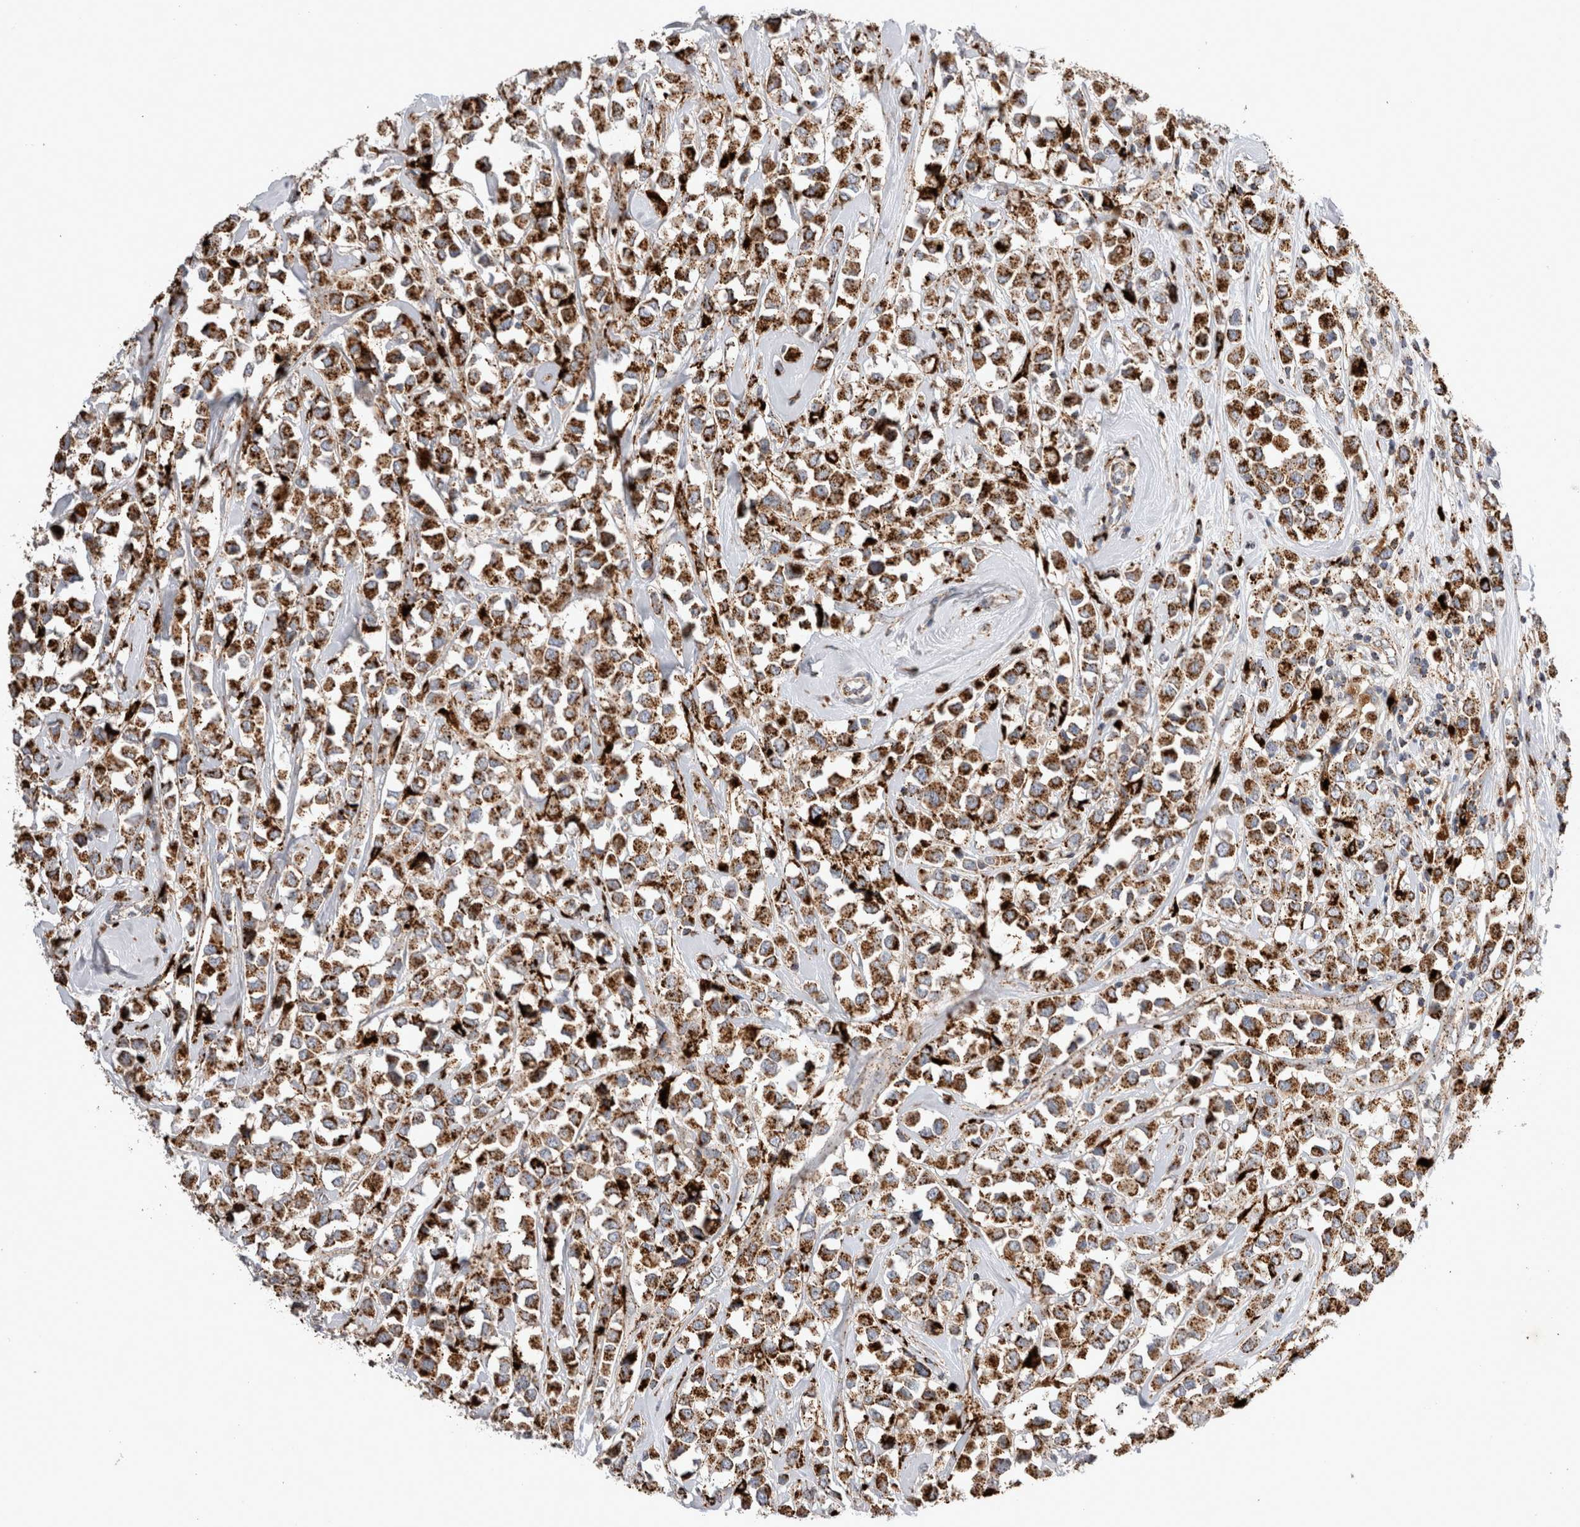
{"staining": {"intensity": "strong", "quantity": ">75%", "location": "cytoplasmic/membranous"}, "tissue": "breast cancer", "cell_type": "Tumor cells", "image_type": "cancer", "snomed": [{"axis": "morphology", "description": "Duct carcinoma"}, {"axis": "topography", "description": "Breast"}], "caption": "Immunohistochemical staining of breast cancer (invasive ductal carcinoma) exhibits high levels of strong cytoplasmic/membranous positivity in approximately >75% of tumor cells.", "gene": "CTSA", "patient": {"sex": "female", "age": 61}}